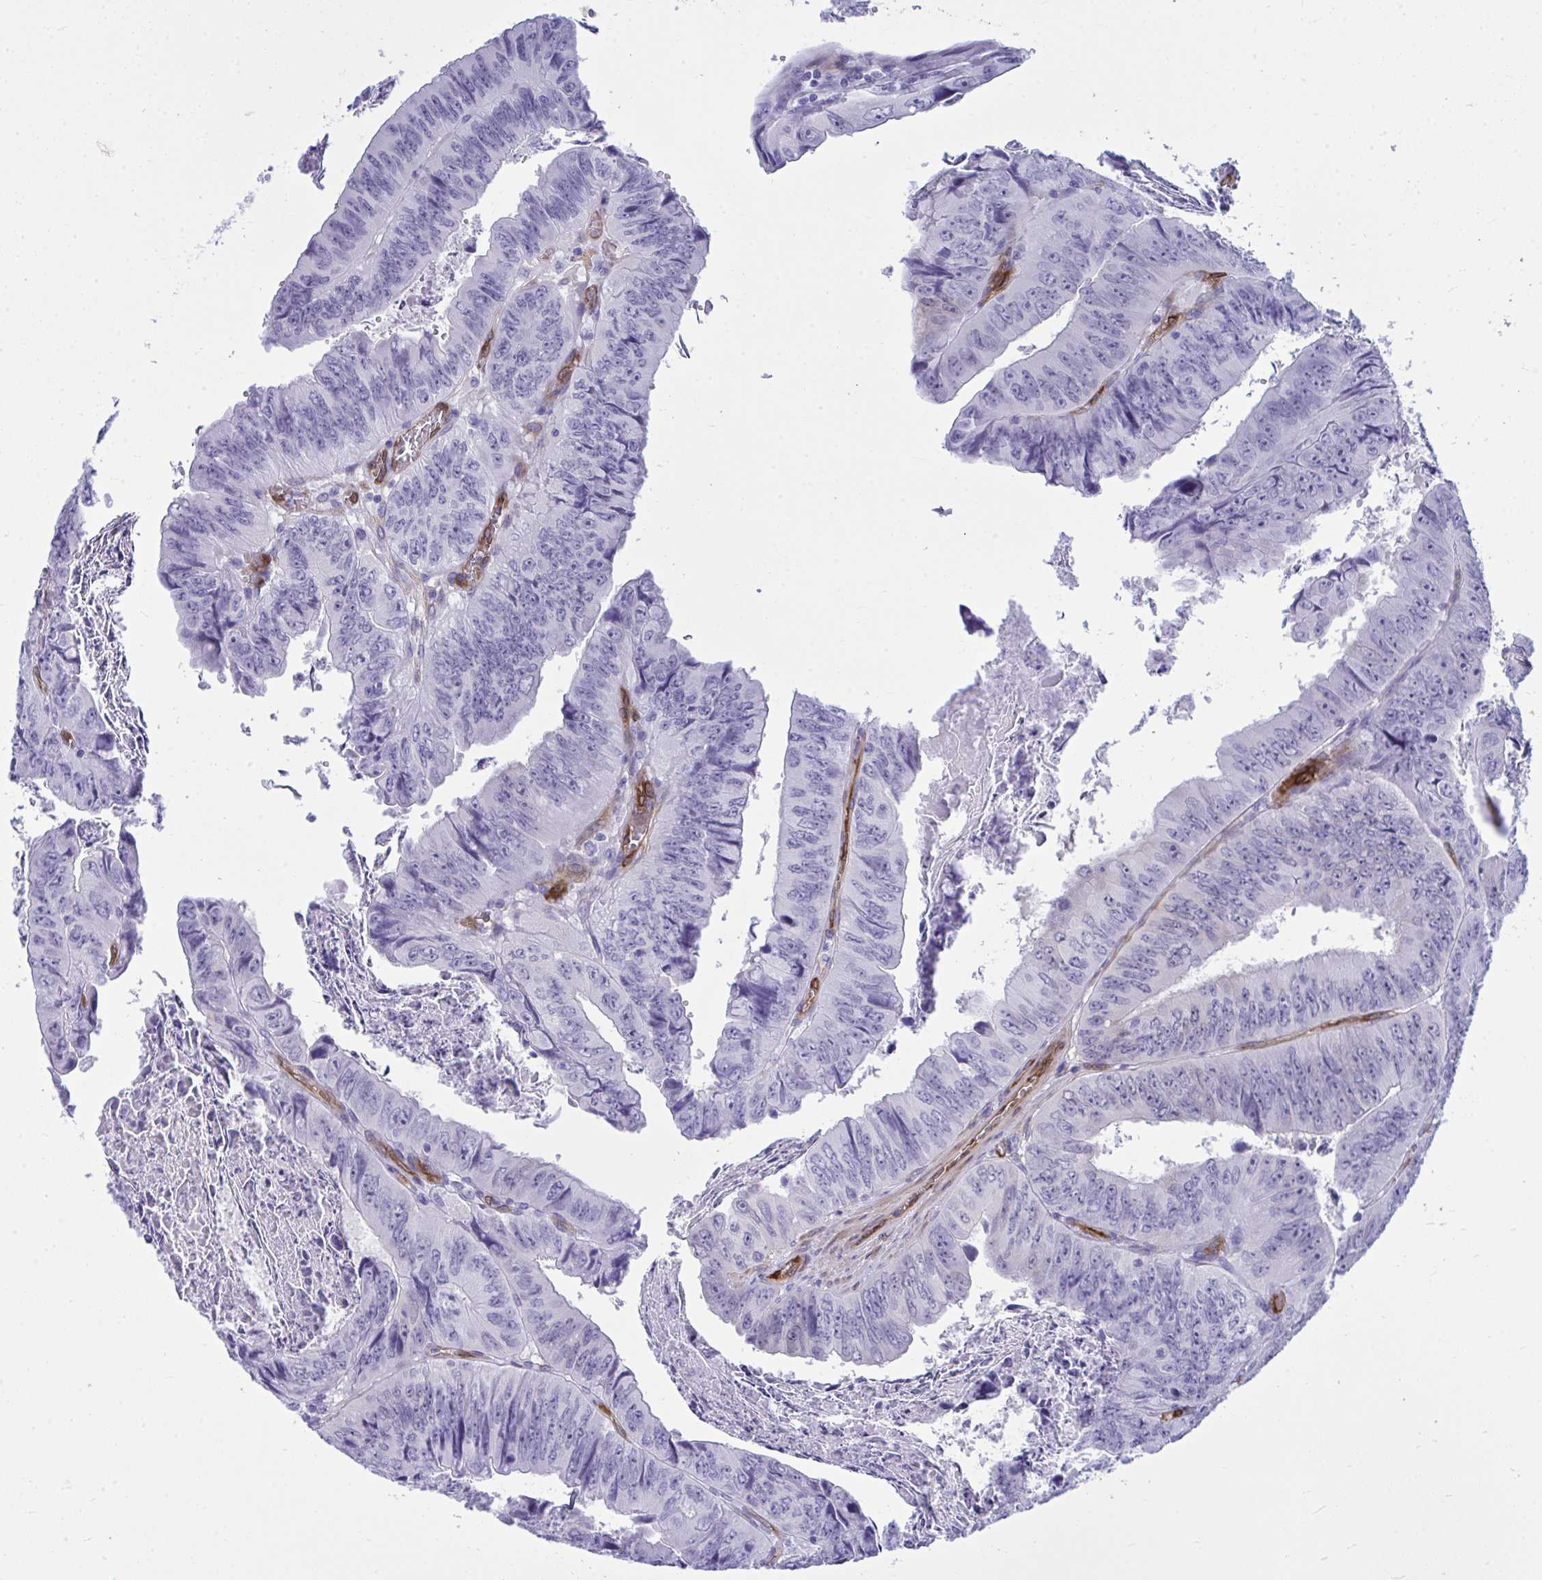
{"staining": {"intensity": "negative", "quantity": "none", "location": "none"}, "tissue": "colorectal cancer", "cell_type": "Tumor cells", "image_type": "cancer", "snomed": [{"axis": "morphology", "description": "Adenocarcinoma, NOS"}, {"axis": "topography", "description": "Colon"}], "caption": "Protein analysis of colorectal cancer reveals no significant staining in tumor cells.", "gene": "LIMS2", "patient": {"sex": "female", "age": 84}}